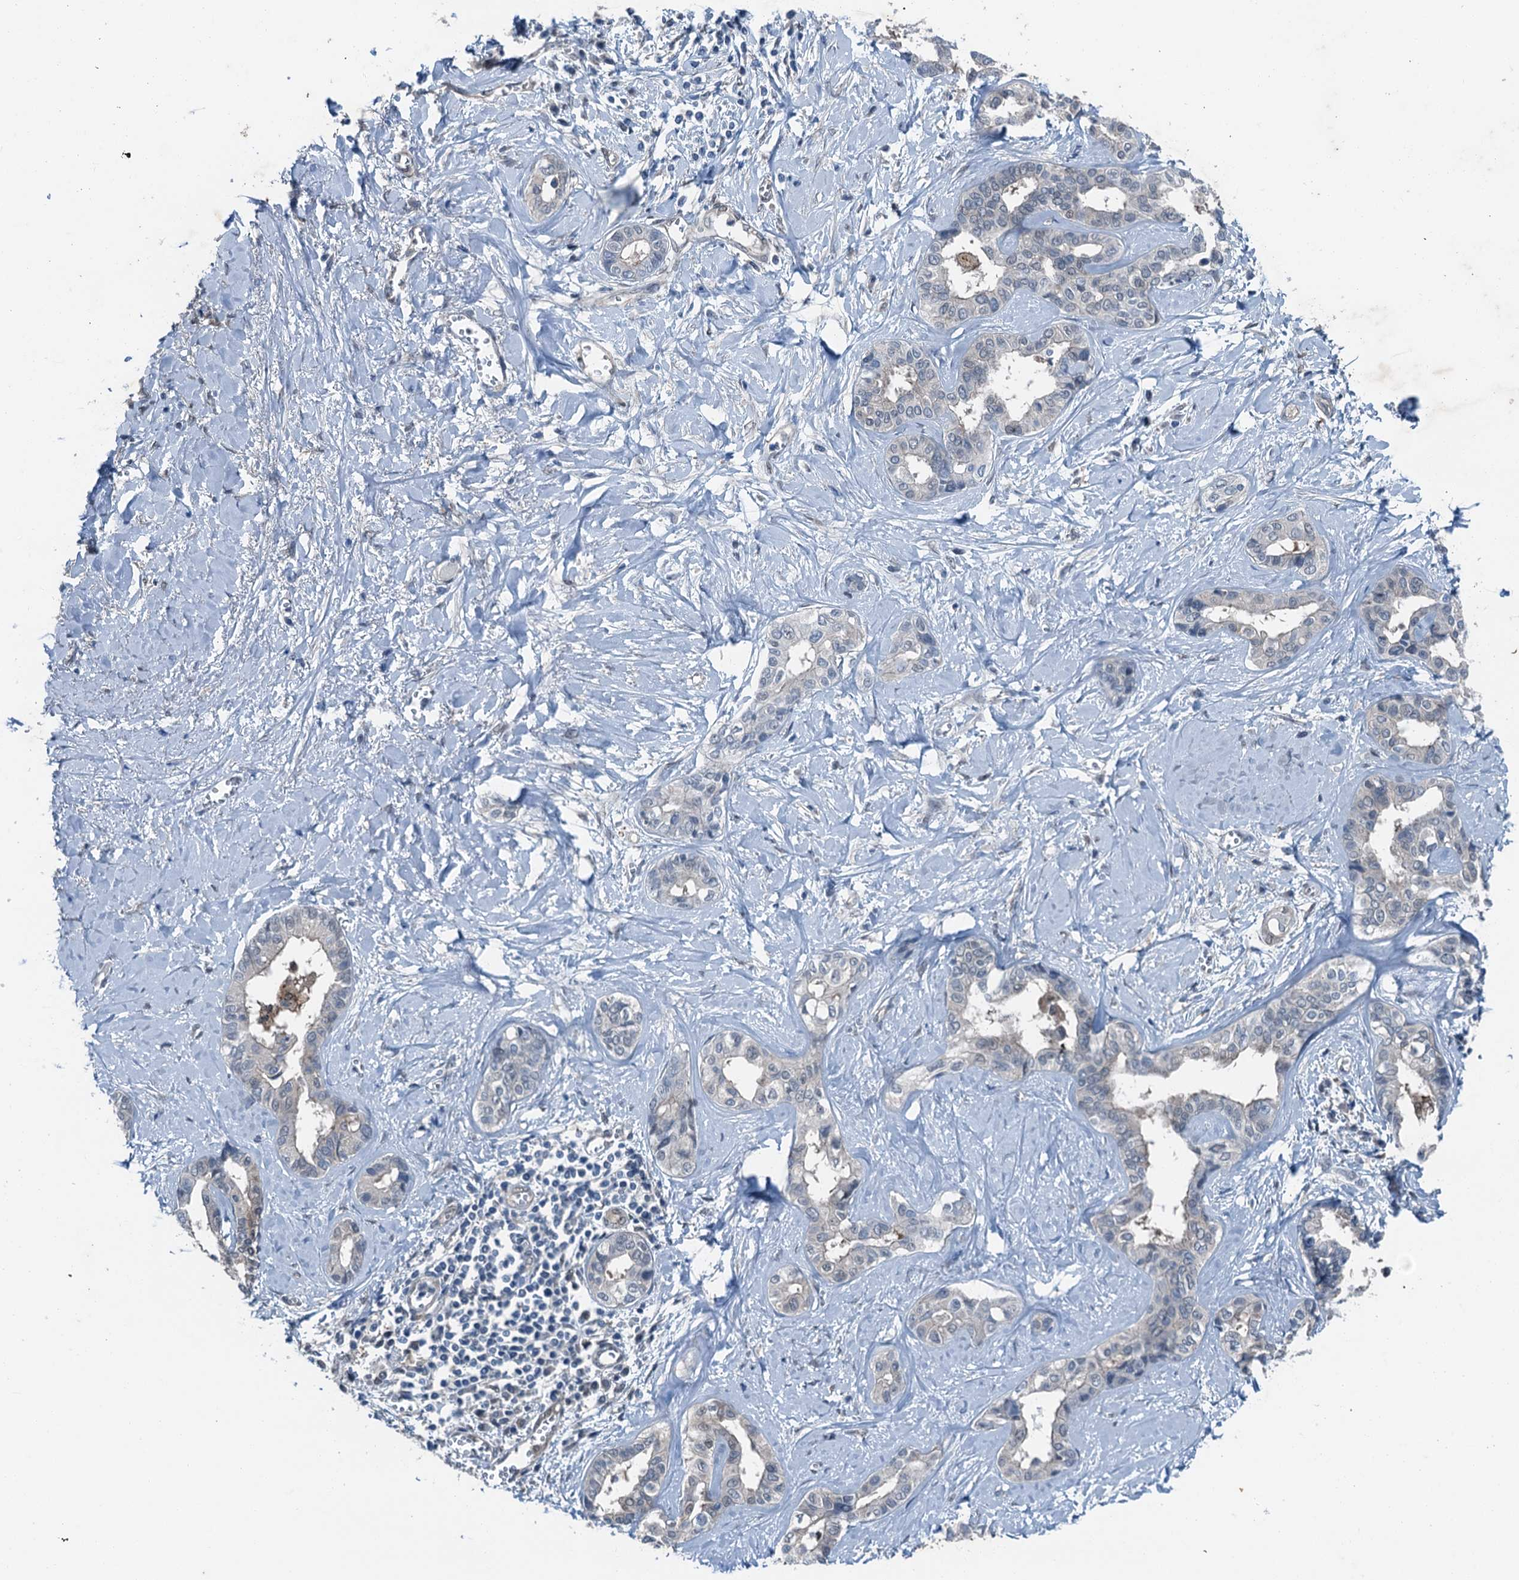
{"staining": {"intensity": "negative", "quantity": "none", "location": "none"}, "tissue": "liver cancer", "cell_type": "Tumor cells", "image_type": "cancer", "snomed": [{"axis": "morphology", "description": "Cholangiocarcinoma"}, {"axis": "topography", "description": "Liver"}], "caption": "An image of liver cancer stained for a protein reveals no brown staining in tumor cells. (Immunohistochemistry, brightfield microscopy, high magnification).", "gene": "RNH1", "patient": {"sex": "female", "age": 77}}